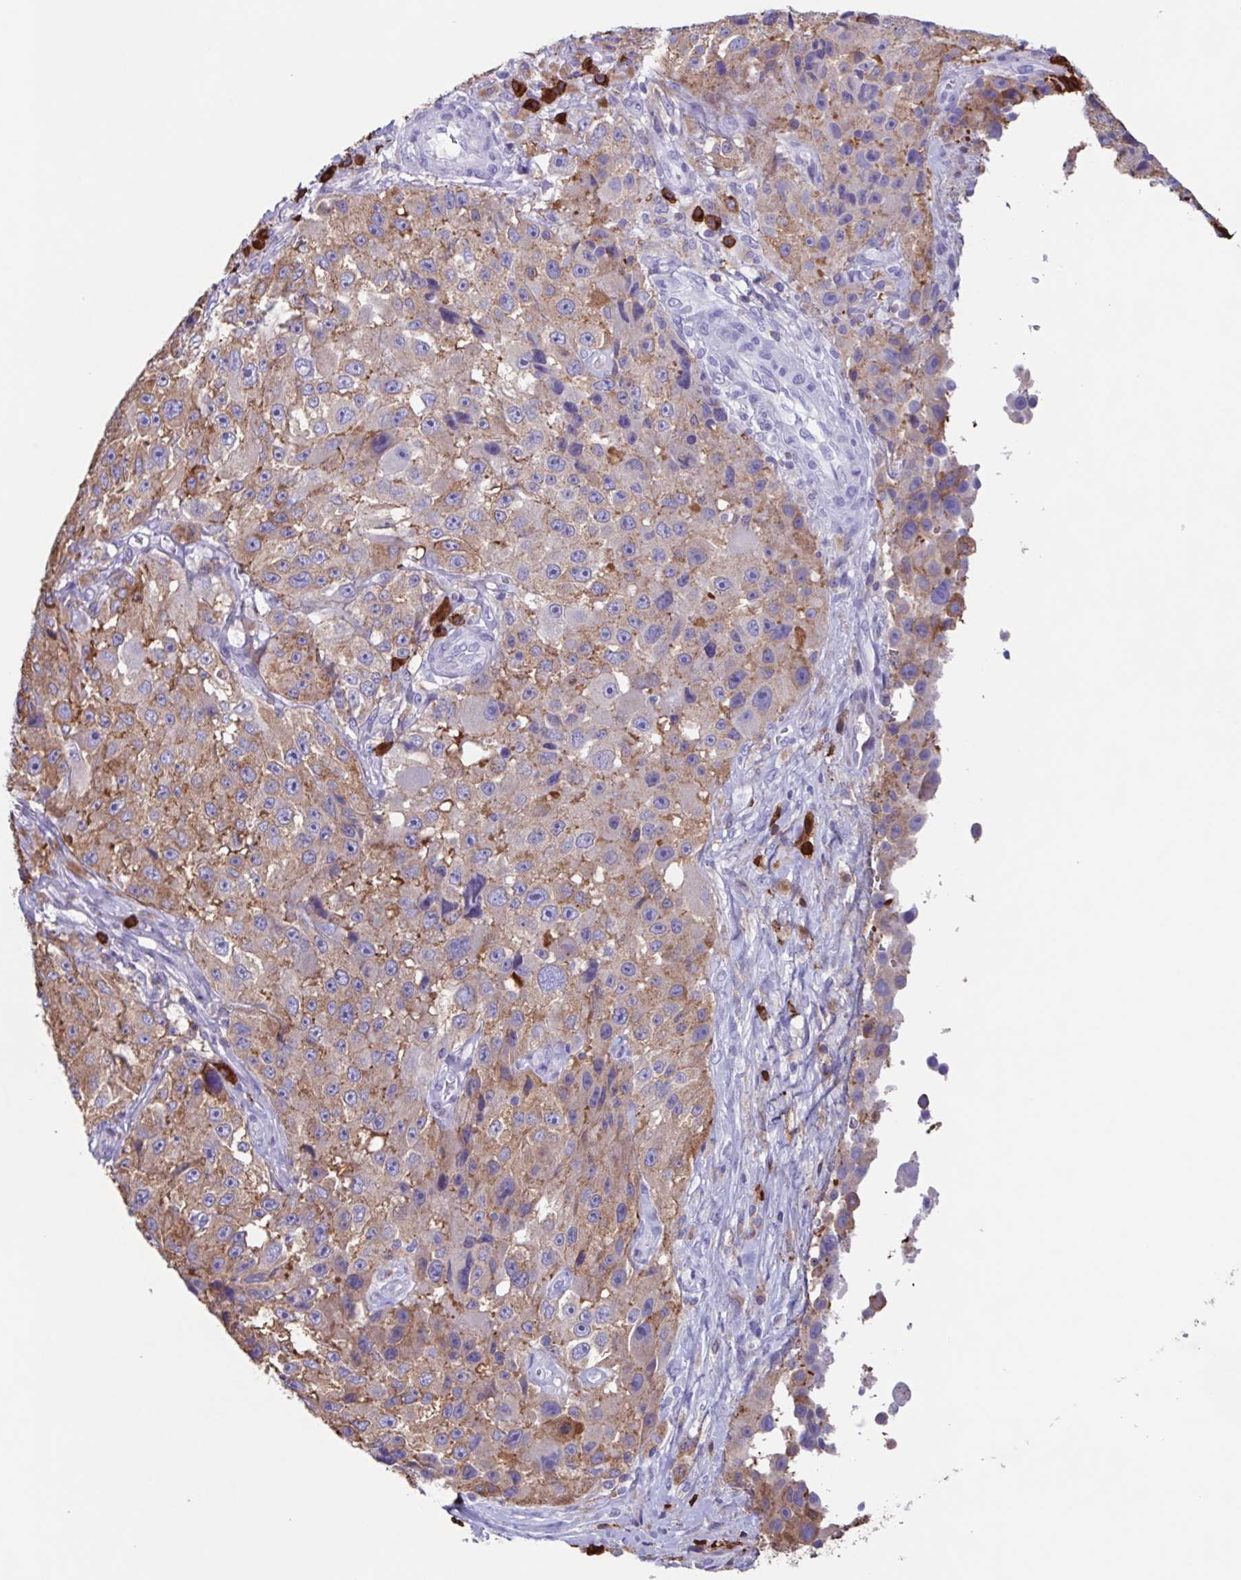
{"staining": {"intensity": "moderate", "quantity": "25%-75%", "location": "cytoplasmic/membranous"}, "tissue": "melanoma", "cell_type": "Tumor cells", "image_type": "cancer", "snomed": [{"axis": "morphology", "description": "Malignant melanoma, Metastatic site"}, {"axis": "topography", "description": "Lymph node"}], "caption": "Malignant melanoma (metastatic site) stained with a brown dye reveals moderate cytoplasmic/membranous positive staining in approximately 25%-75% of tumor cells.", "gene": "TPD52", "patient": {"sex": "male", "age": 62}}